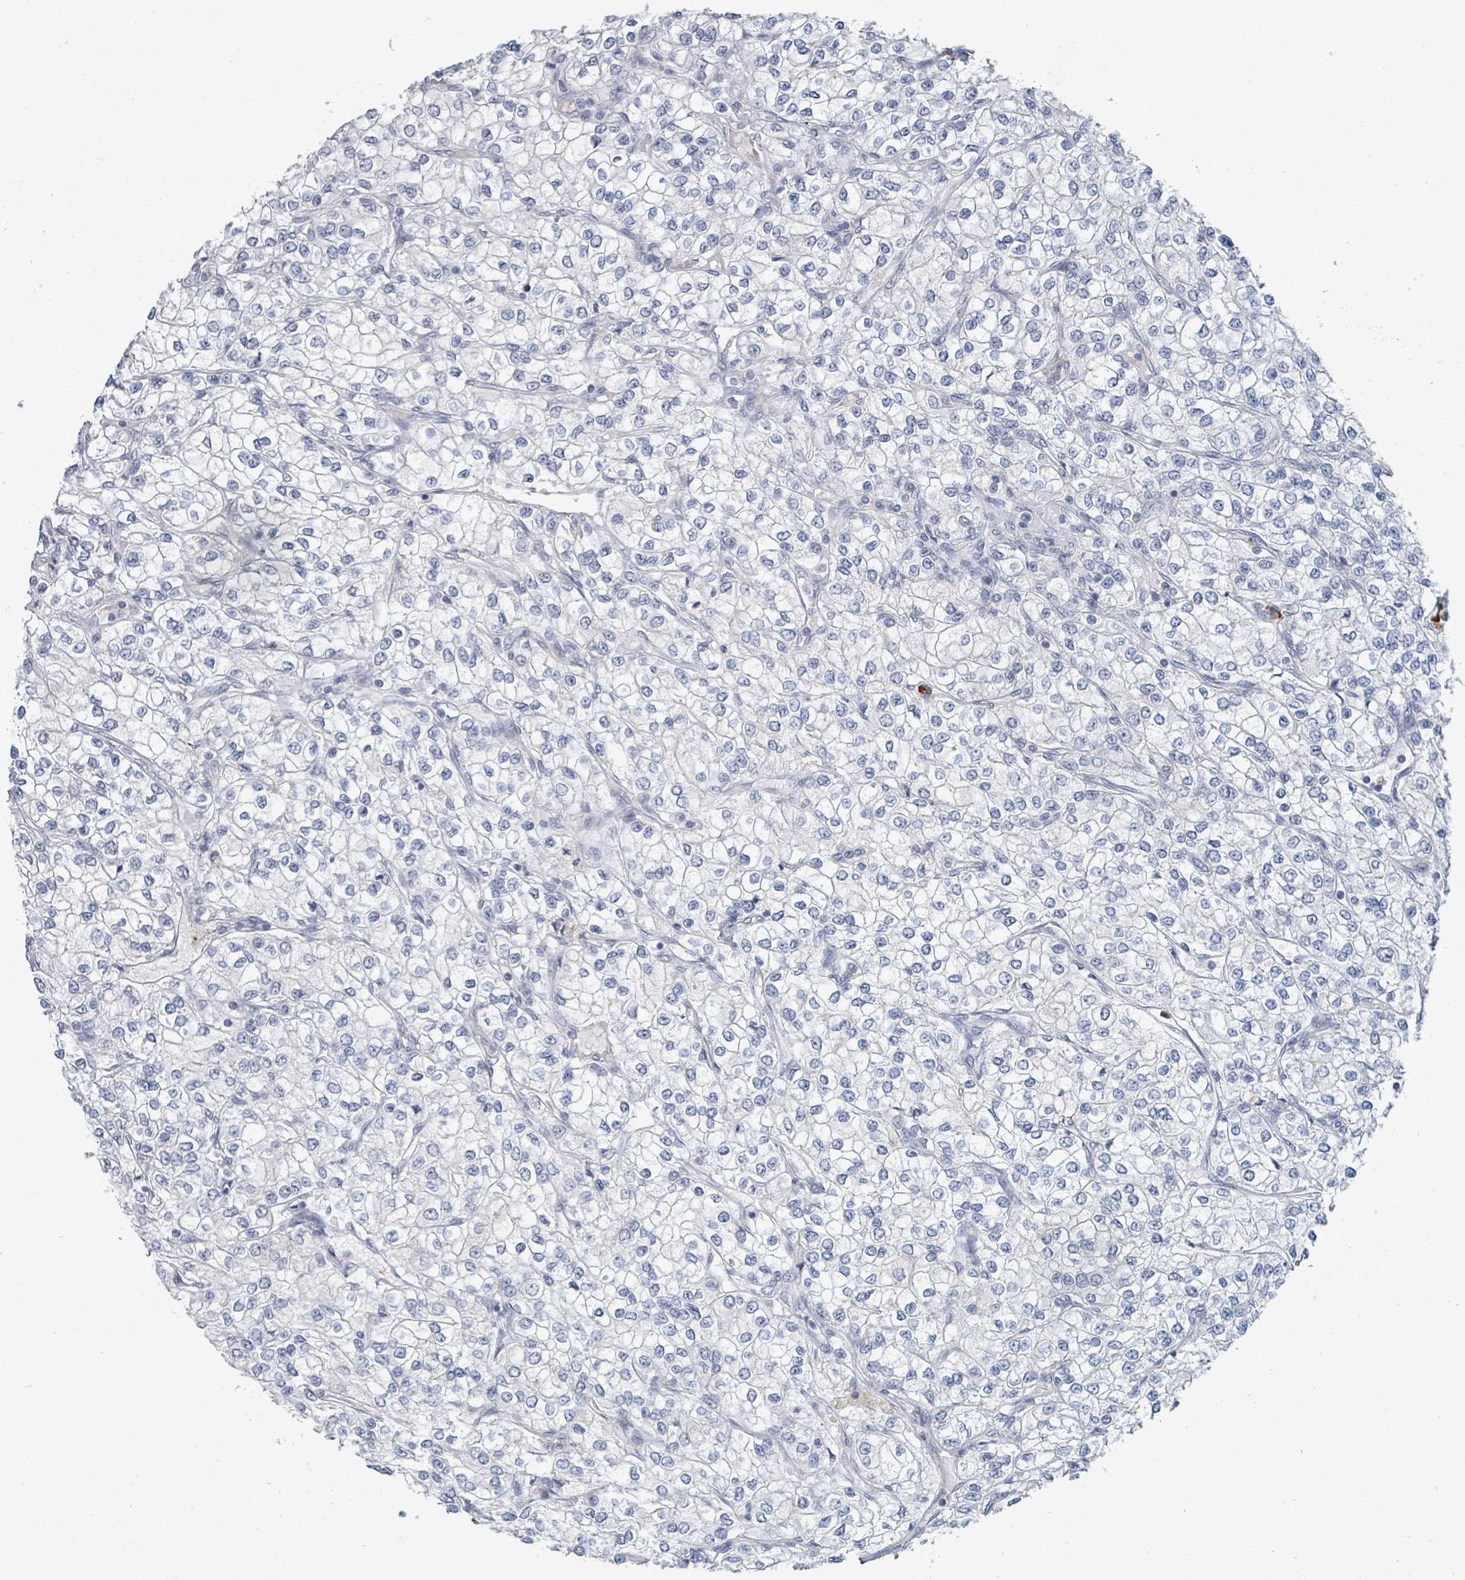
{"staining": {"intensity": "negative", "quantity": "none", "location": "none"}, "tissue": "renal cancer", "cell_type": "Tumor cells", "image_type": "cancer", "snomed": [{"axis": "morphology", "description": "Adenocarcinoma, NOS"}, {"axis": "topography", "description": "Kidney"}], "caption": "Tumor cells are negative for brown protein staining in renal cancer (adenocarcinoma).", "gene": "WNT11", "patient": {"sex": "male", "age": 80}}